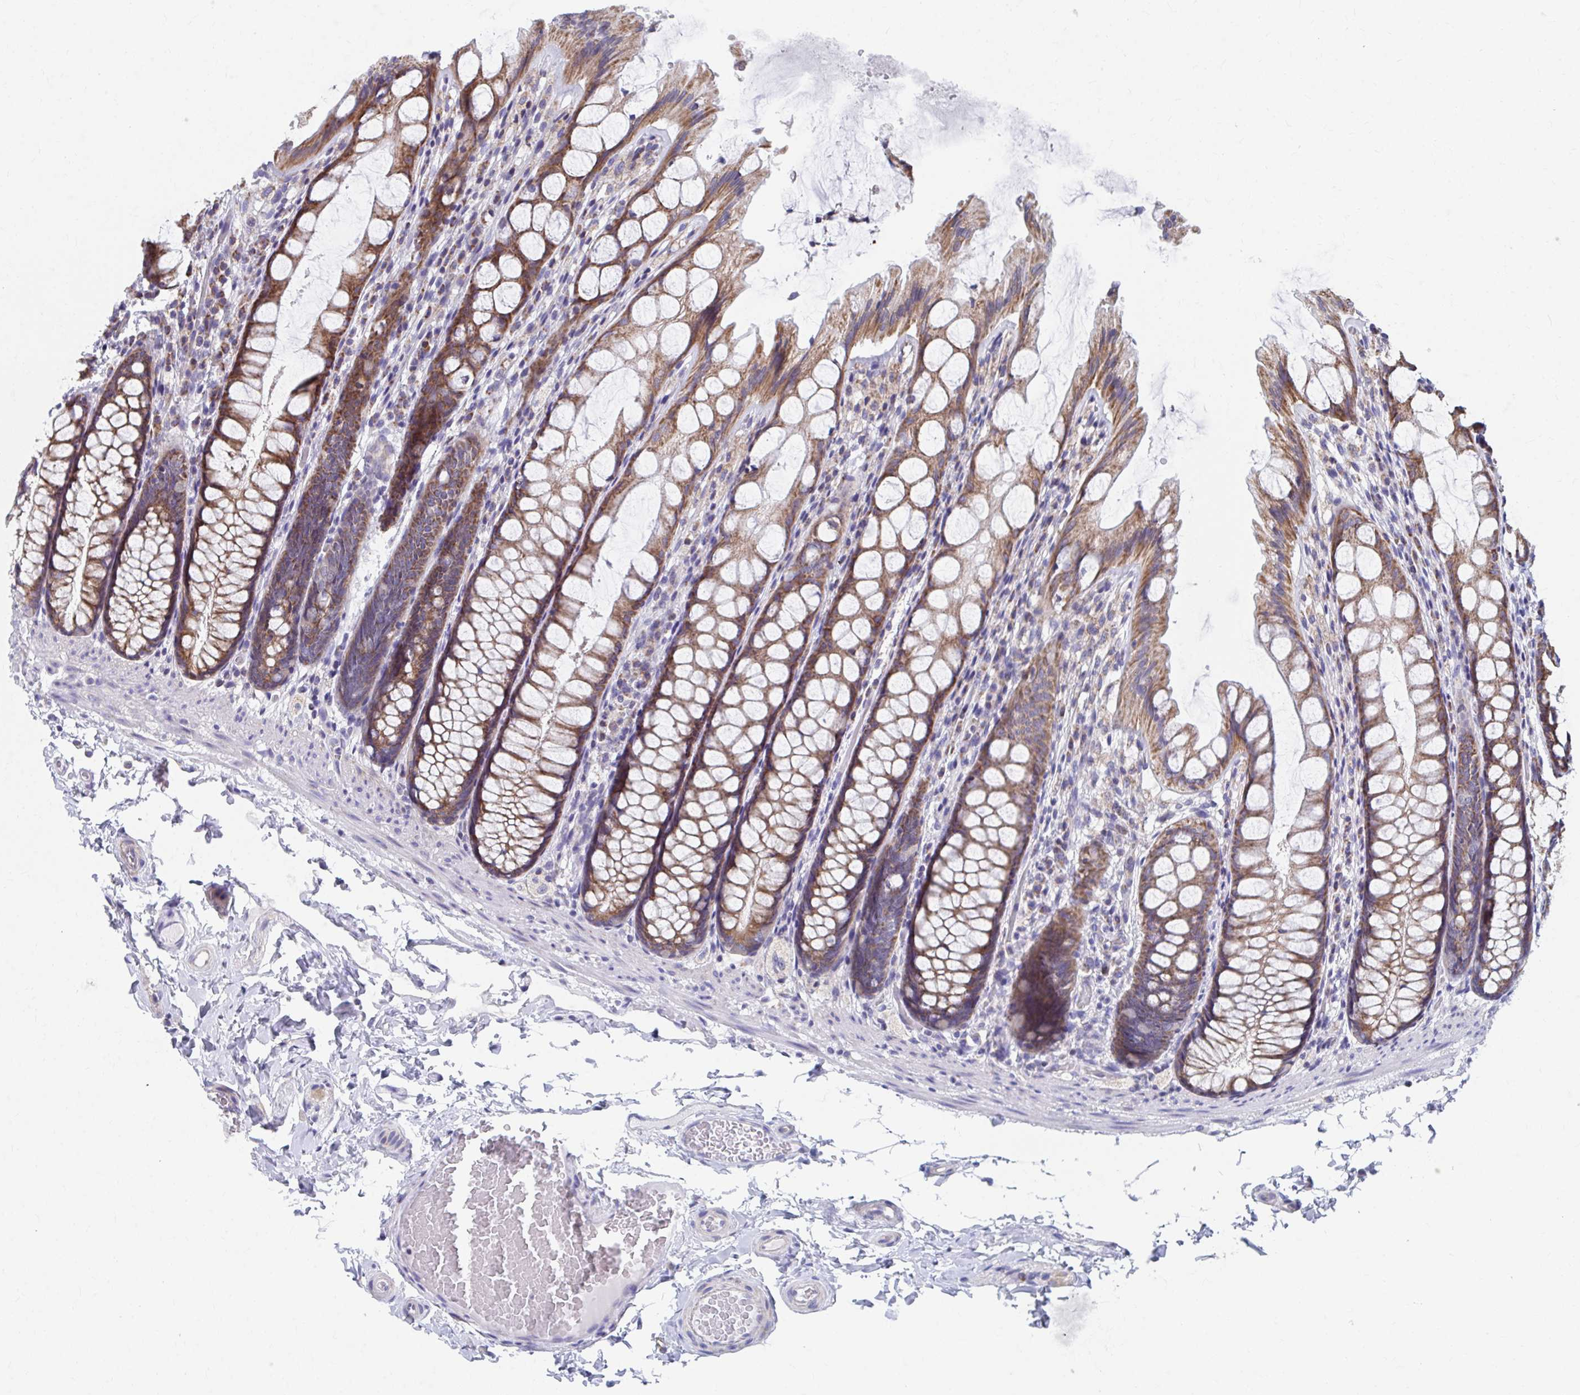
{"staining": {"intensity": "negative", "quantity": "none", "location": "none"}, "tissue": "colon", "cell_type": "Endothelial cells", "image_type": "normal", "snomed": [{"axis": "morphology", "description": "Normal tissue, NOS"}, {"axis": "topography", "description": "Colon"}], "caption": "High power microscopy micrograph of an IHC photomicrograph of benign colon, revealing no significant positivity in endothelial cells. (Brightfield microscopy of DAB (3,3'-diaminobenzidine) immunohistochemistry (IHC) at high magnification).", "gene": "RCC1L", "patient": {"sex": "male", "age": 47}}